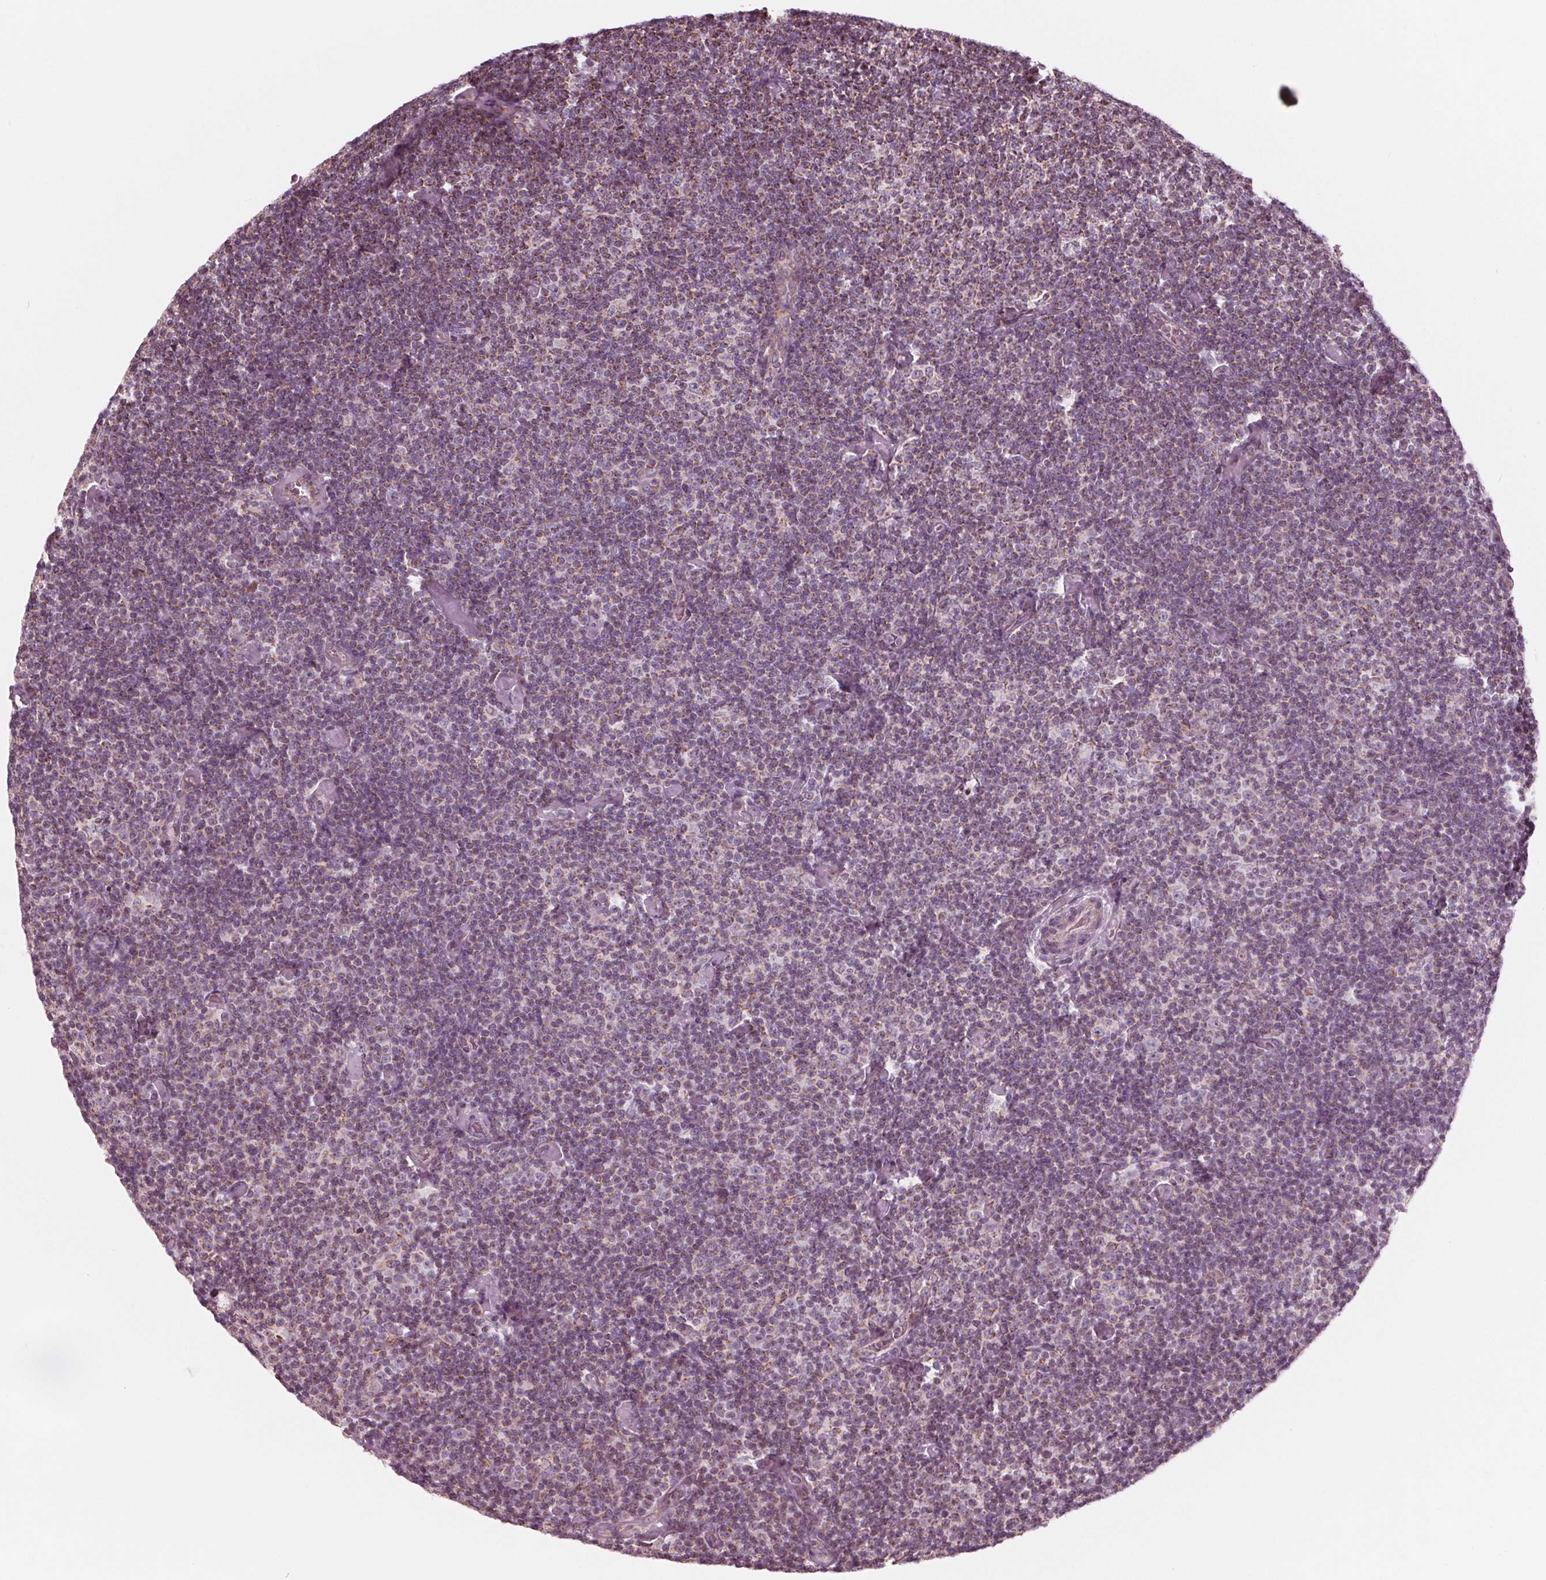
{"staining": {"intensity": "negative", "quantity": "none", "location": "none"}, "tissue": "lymphoma", "cell_type": "Tumor cells", "image_type": "cancer", "snomed": [{"axis": "morphology", "description": "Malignant lymphoma, non-Hodgkin's type, Low grade"}, {"axis": "topography", "description": "Lymph node"}], "caption": "Tumor cells show no significant positivity in low-grade malignant lymphoma, non-Hodgkin's type. Brightfield microscopy of IHC stained with DAB (3,3'-diaminobenzidine) (brown) and hematoxylin (blue), captured at high magnification.", "gene": "DCAF4L2", "patient": {"sex": "male", "age": 81}}